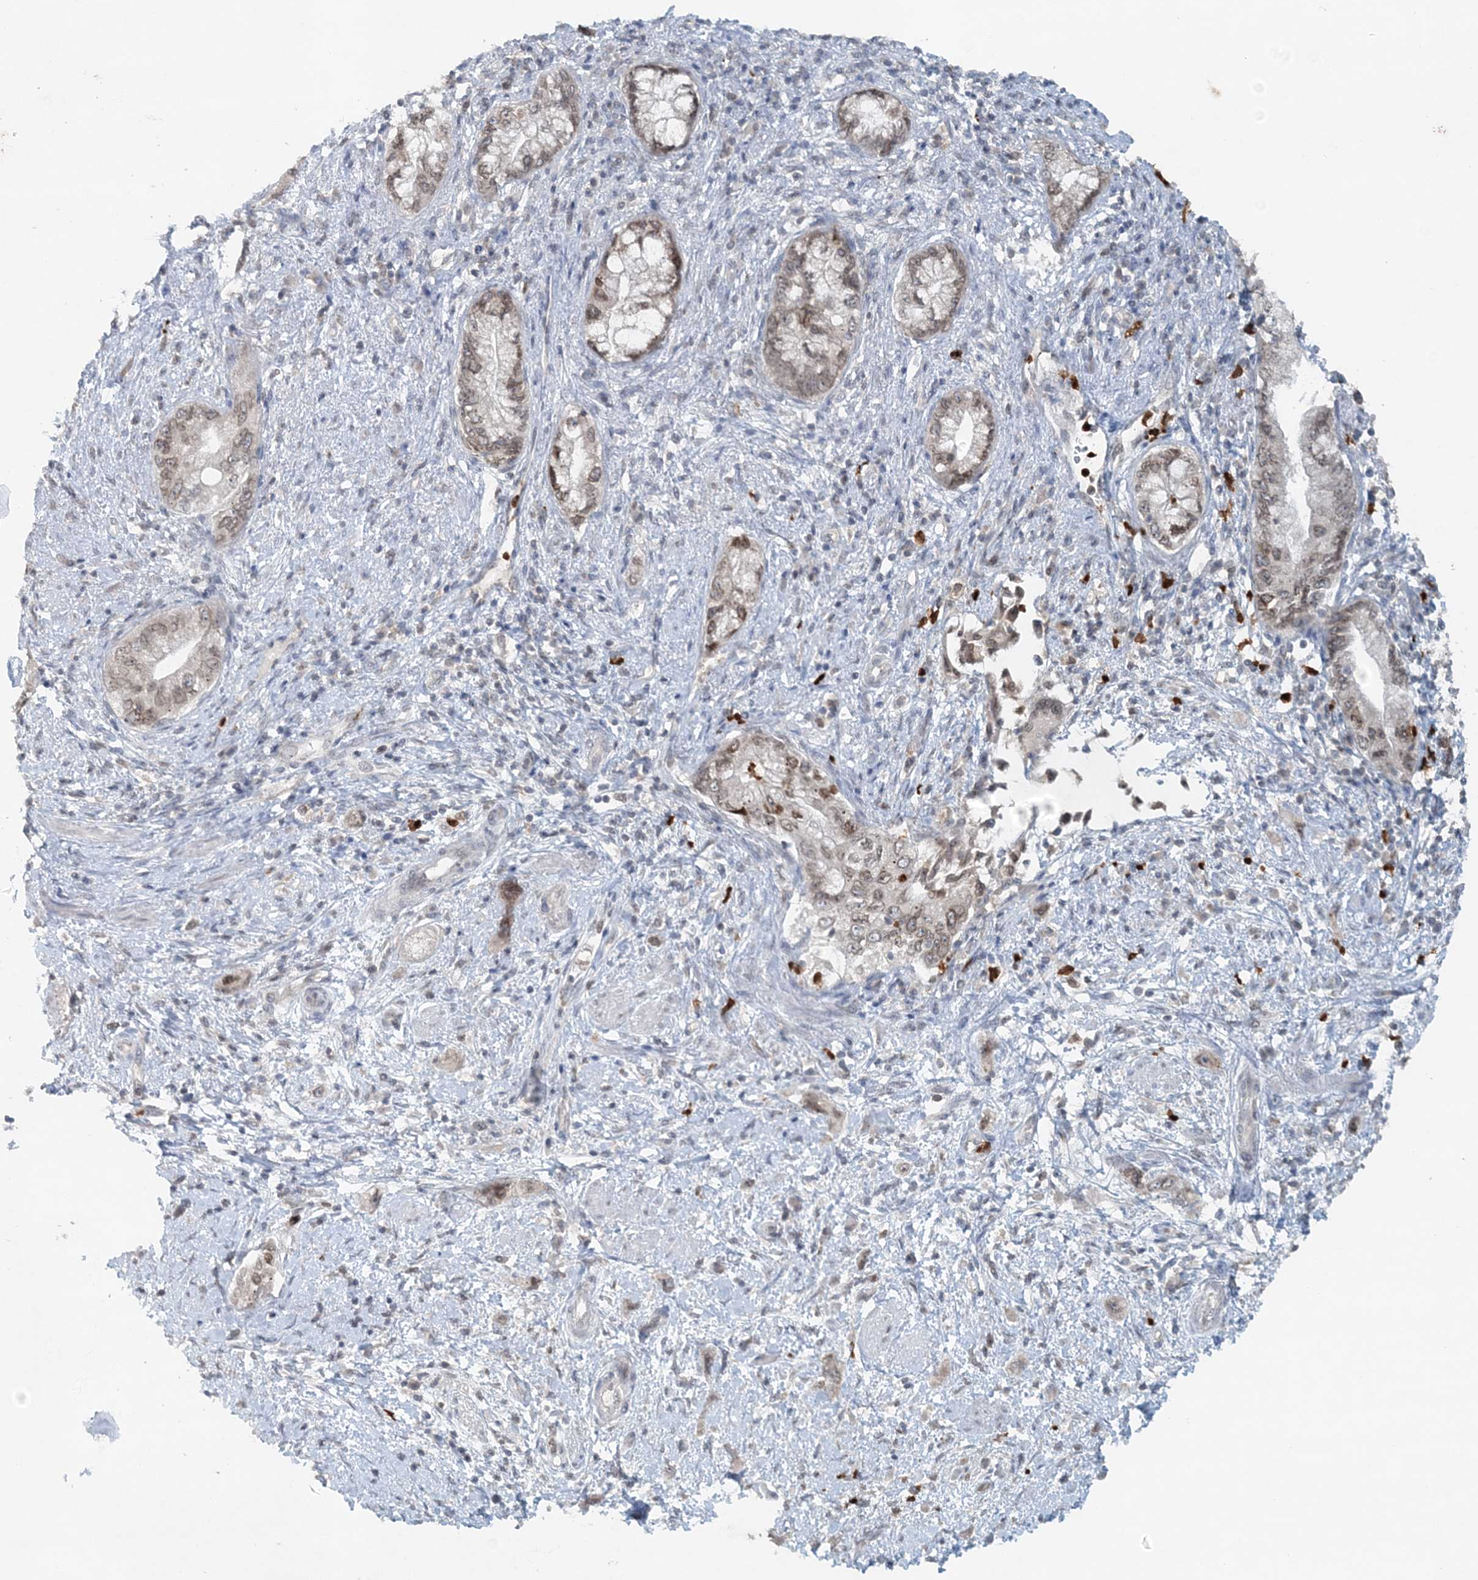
{"staining": {"intensity": "weak", "quantity": "25%-75%", "location": "cytoplasmic/membranous"}, "tissue": "pancreatic cancer", "cell_type": "Tumor cells", "image_type": "cancer", "snomed": [{"axis": "morphology", "description": "Adenocarcinoma, NOS"}, {"axis": "topography", "description": "Pancreas"}], "caption": "Immunohistochemistry (DAB) staining of adenocarcinoma (pancreatic) exhibits weak cytoplasmic/membranous protein expression in about 25%-75% of tumor cells.", "gene": "NUP54", "patient": {"sex": "female", "age": 73}}